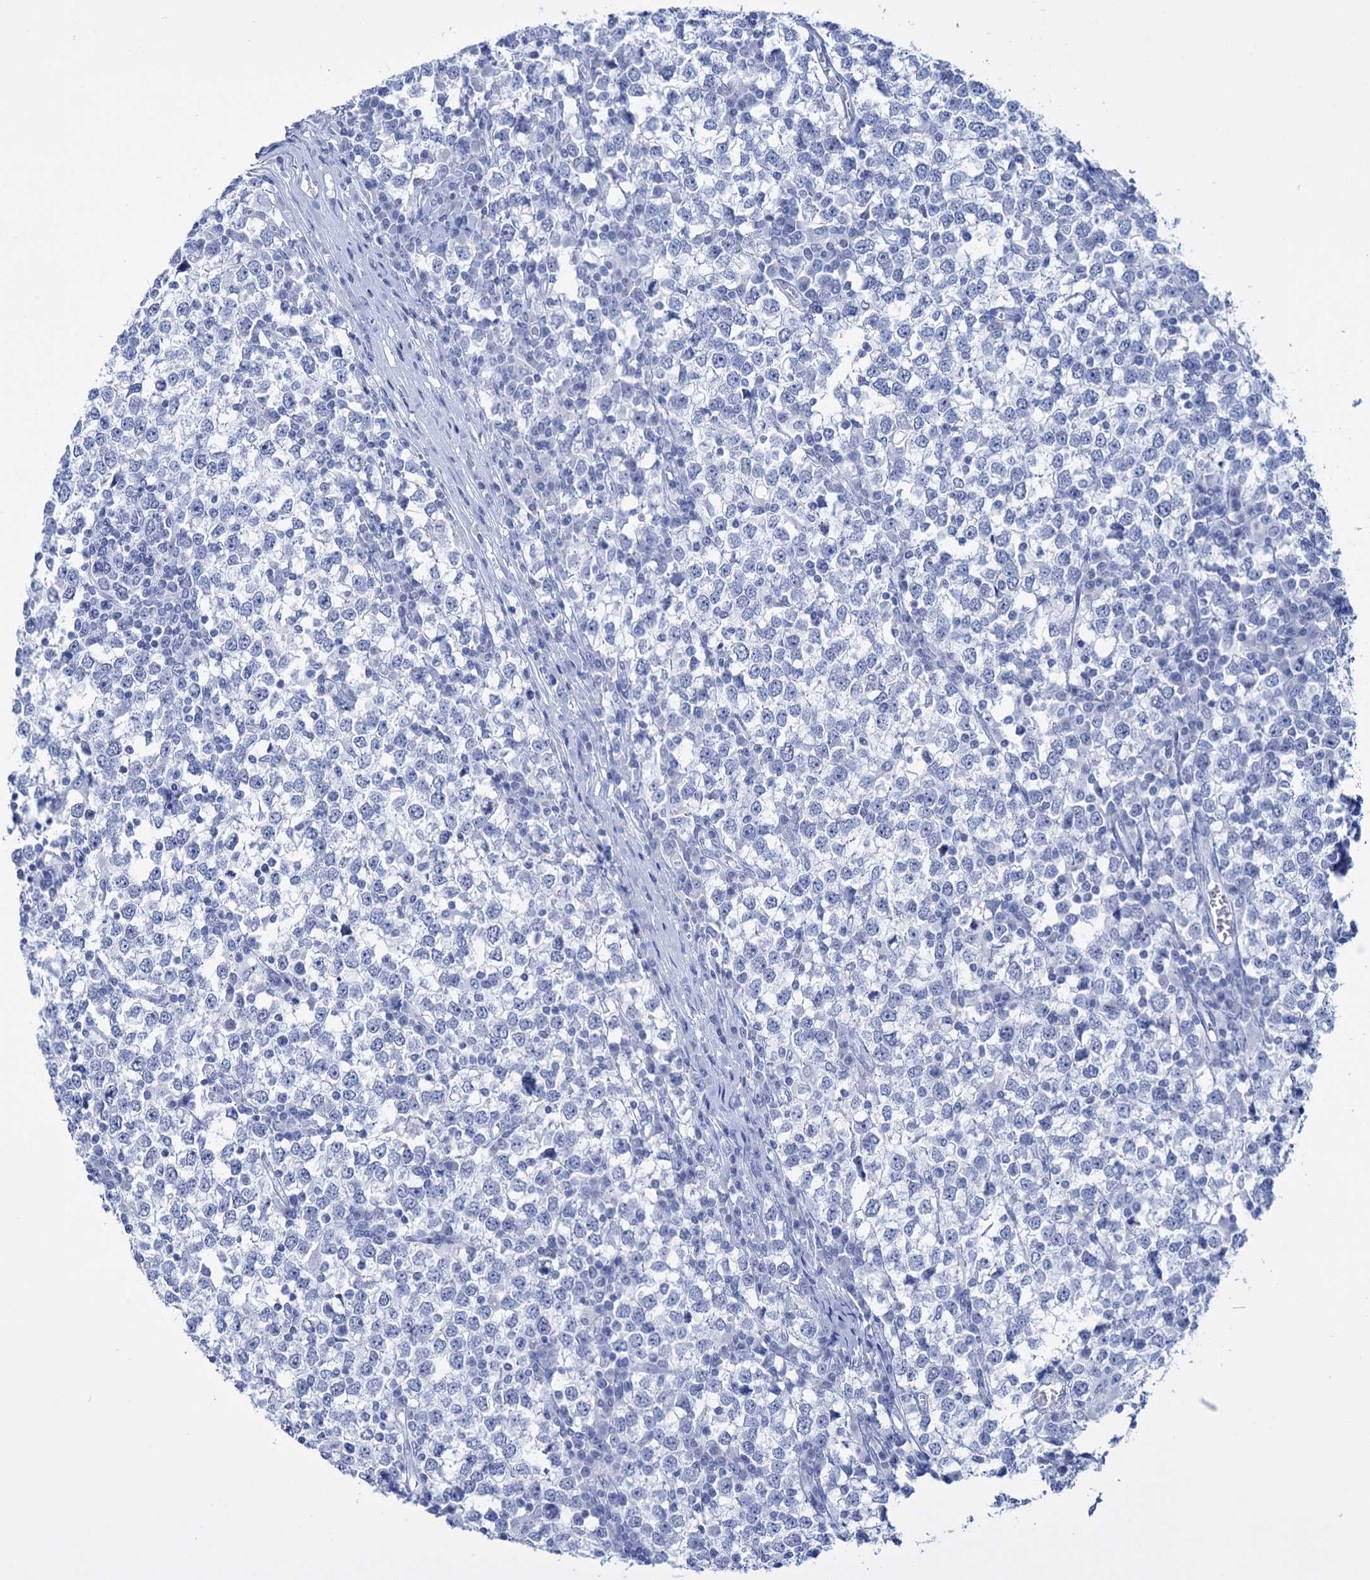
{"staining": {"intensity": "negative", "quantity": "none", "location": "none"}, "tissue": "testis cancer", "cell_type": "Tumor cells", "image_type": "cancer", "snomed": [{"axis": "morphology", "description": "Seminoma, NOS"}, {"axis": "topography", "description": "Testis"}], "caption": "There is no significant positivity in tumor cells of testis cancer. Brightfield microscopy of immunohistochemistry (IHC) stained with DAB (brown) and hematoxylin (blue), captured at high magnification.", "gene": "FBXW12", "patient": {"sex": "male", "age": 65}}